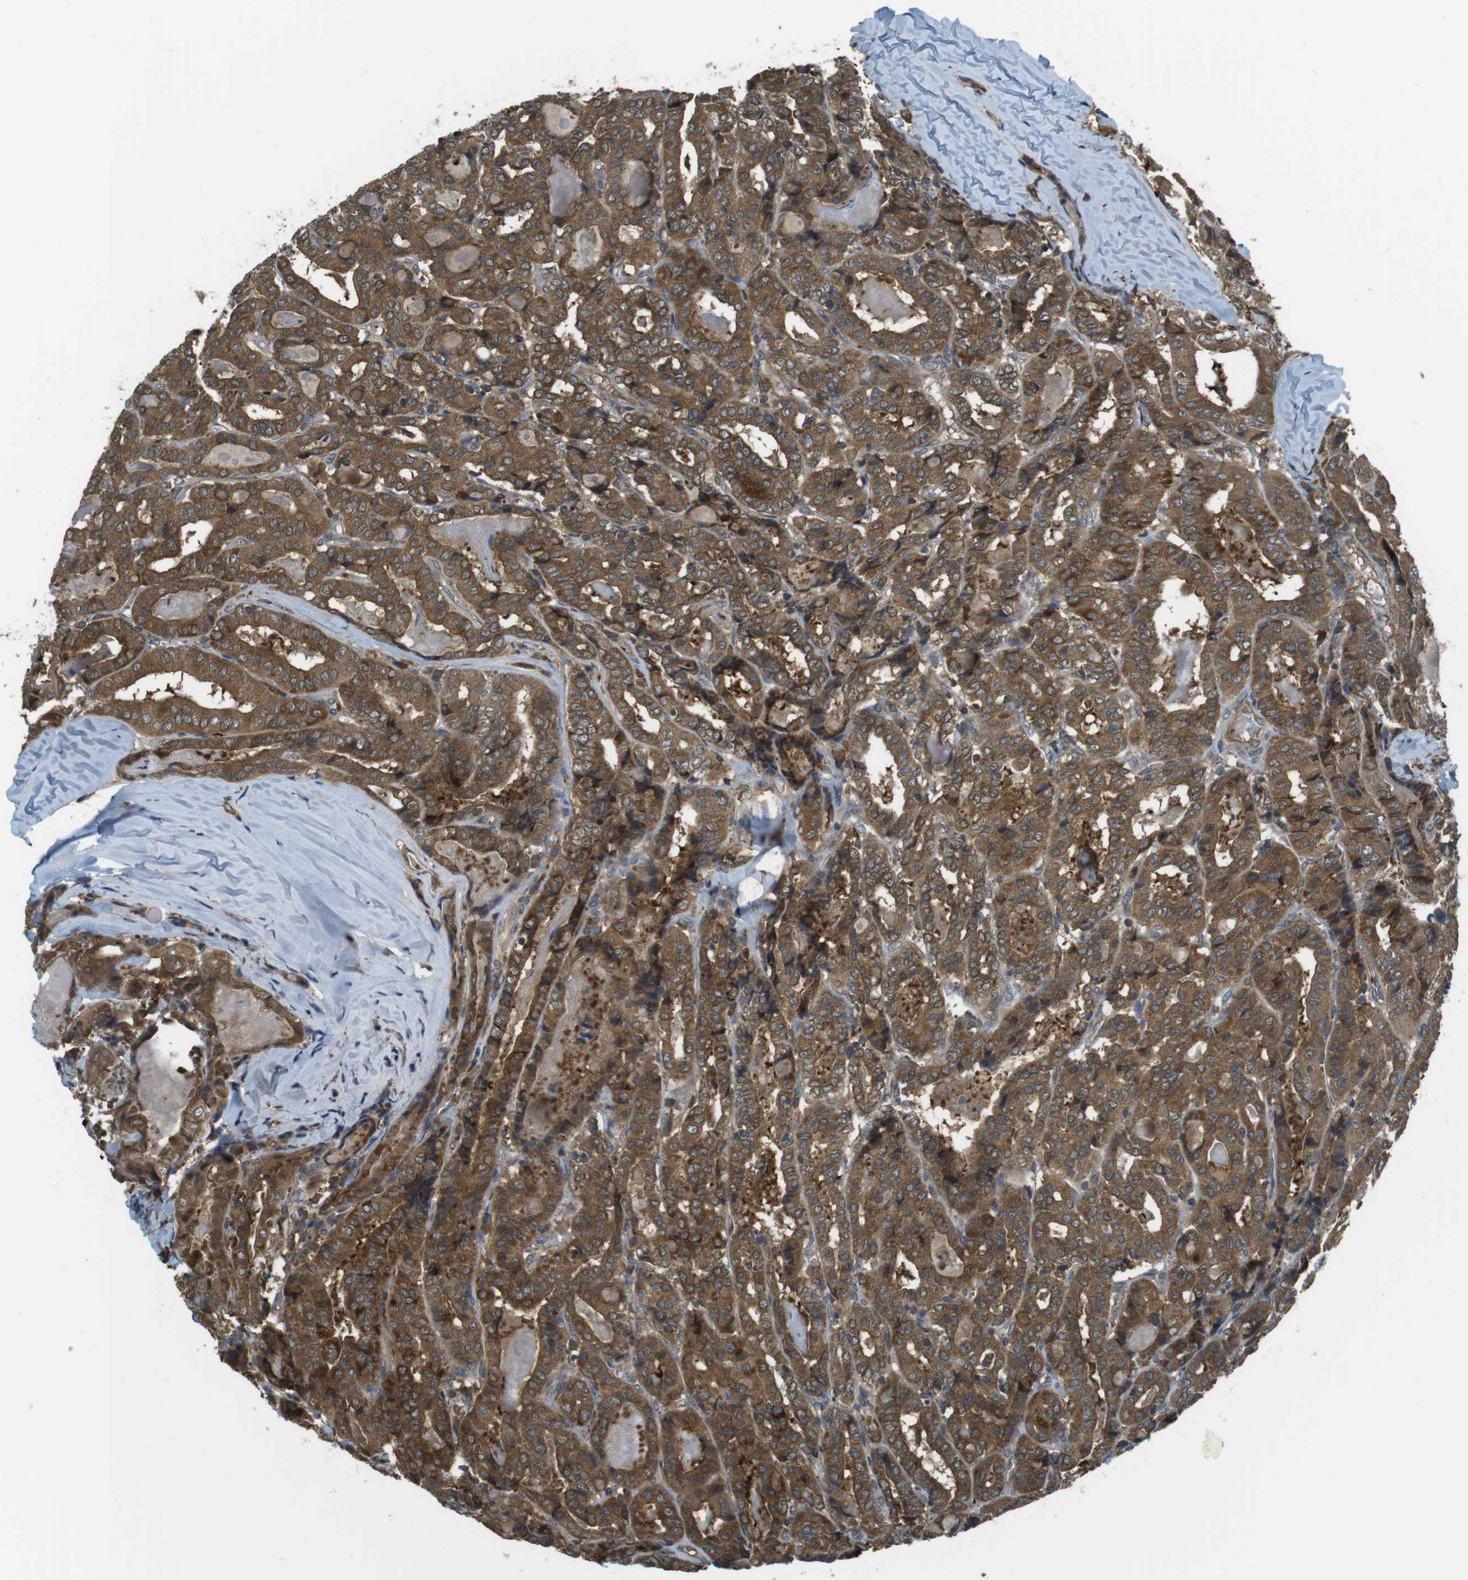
{"staining": {"intensity": "moderate", "quantity": ">75%", "location": "cytoplasmic/membranous"}, "tissue": "thyroid cancer", "cell_type": "Tumor cells", "image_type": "cancer", "snomed": [{"axis": "morphology", "description": "Papillary adenocarcinoma, NOS"}, {"axis": "topography", "description": "Thyroid gland"}], "caption": "Human thyroid cancer stained with a protein marker shows moderate staining in tumor cells.", "gene": "LRRC3B", "patient": {"sex": "female", "age": 42}}